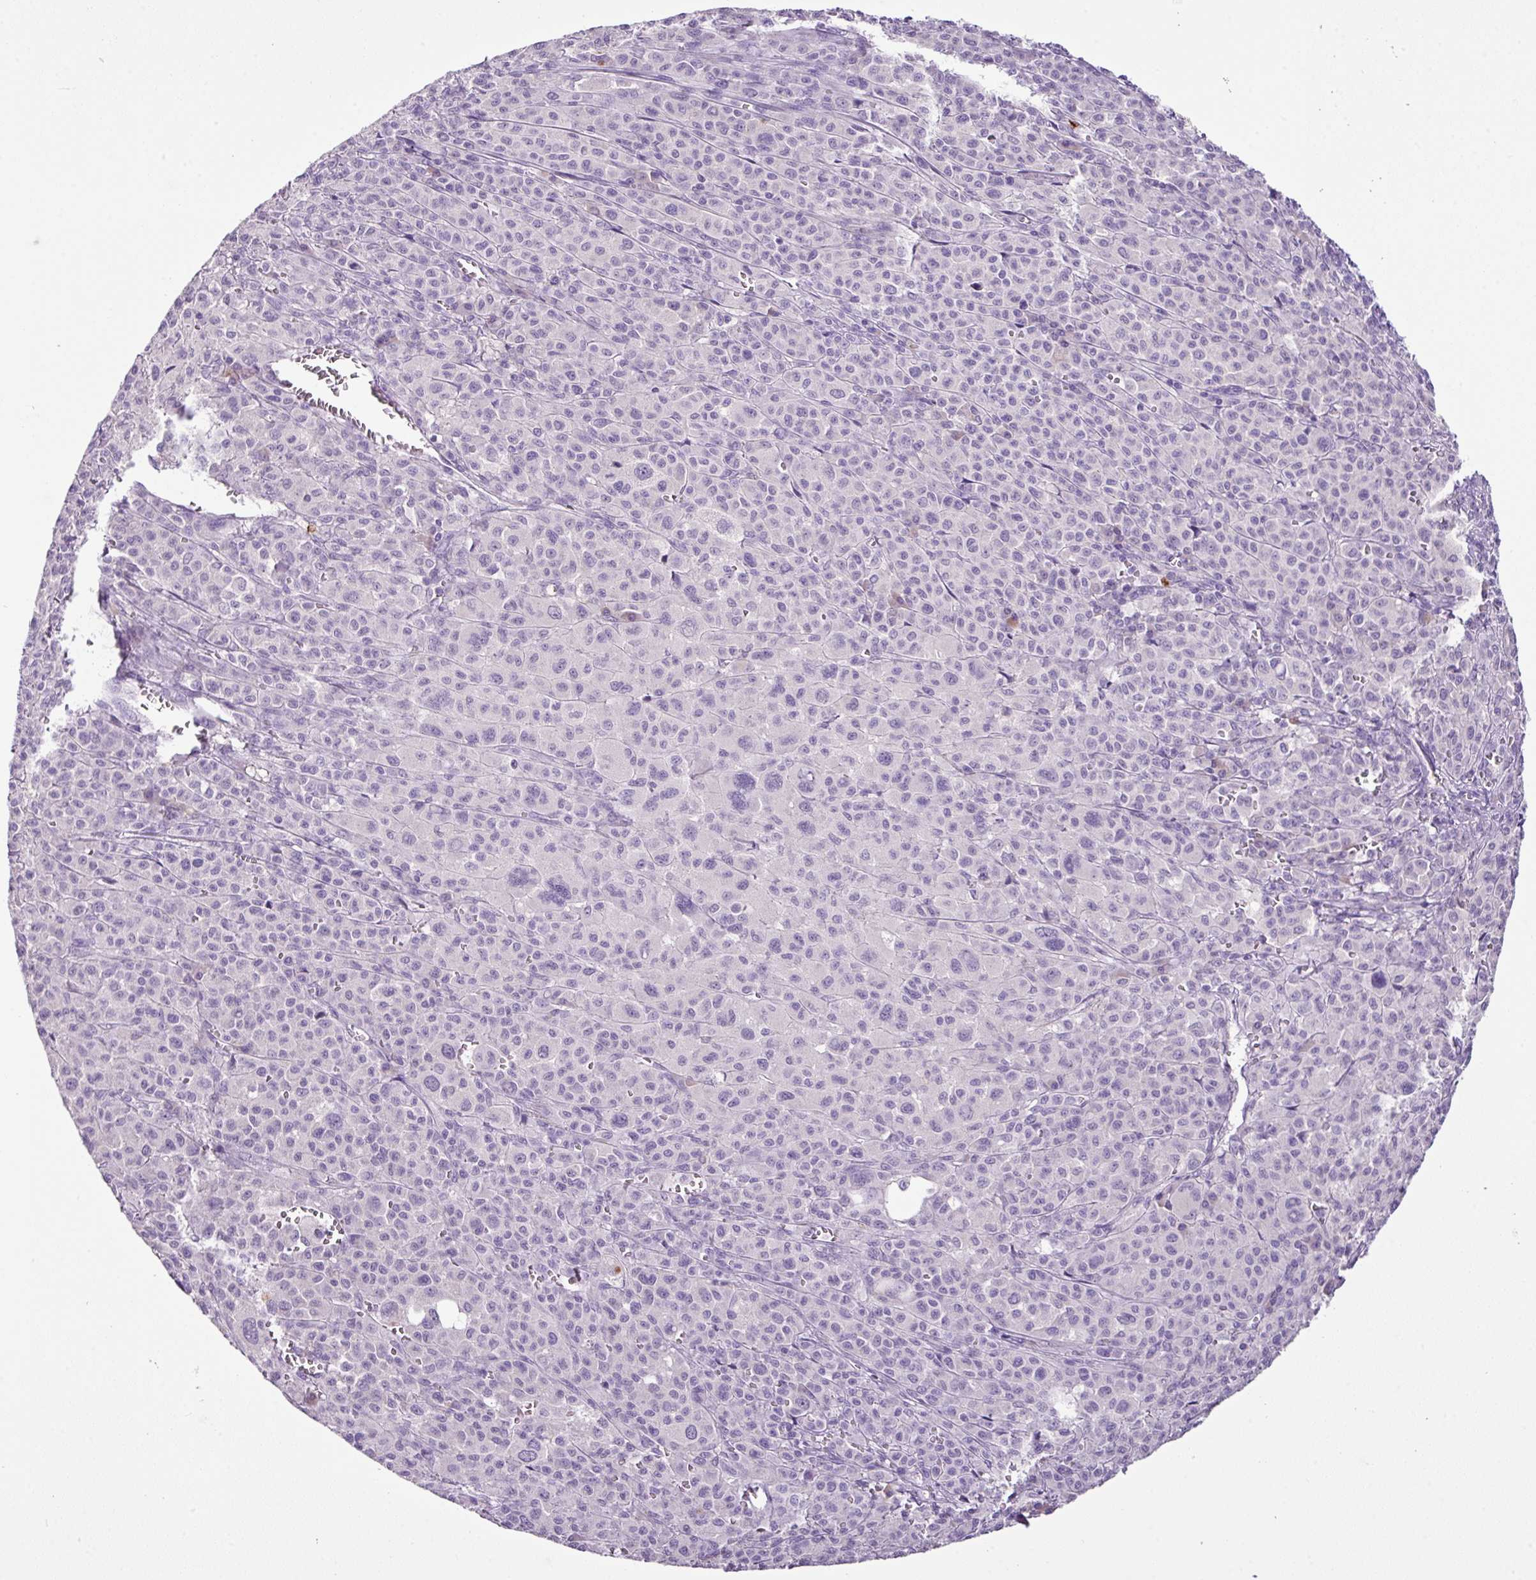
{"staining": {"intensity": "negative", "quantity": "none", "location": "none"}, "tissue": "melanoma", "cell_type": "Tumor cells", "image_type": "cancer", "snomed": [{"axis": "morphology", "description": "Malignant melanoma, Metastatic site"}, {"axis": "topography", "description": "Skin"}], "caption": "Tumor cells are negative for brown protein staining in melanoma.", "gene": "HTR3E", "patient": {"sex": "female", "age": 74}}